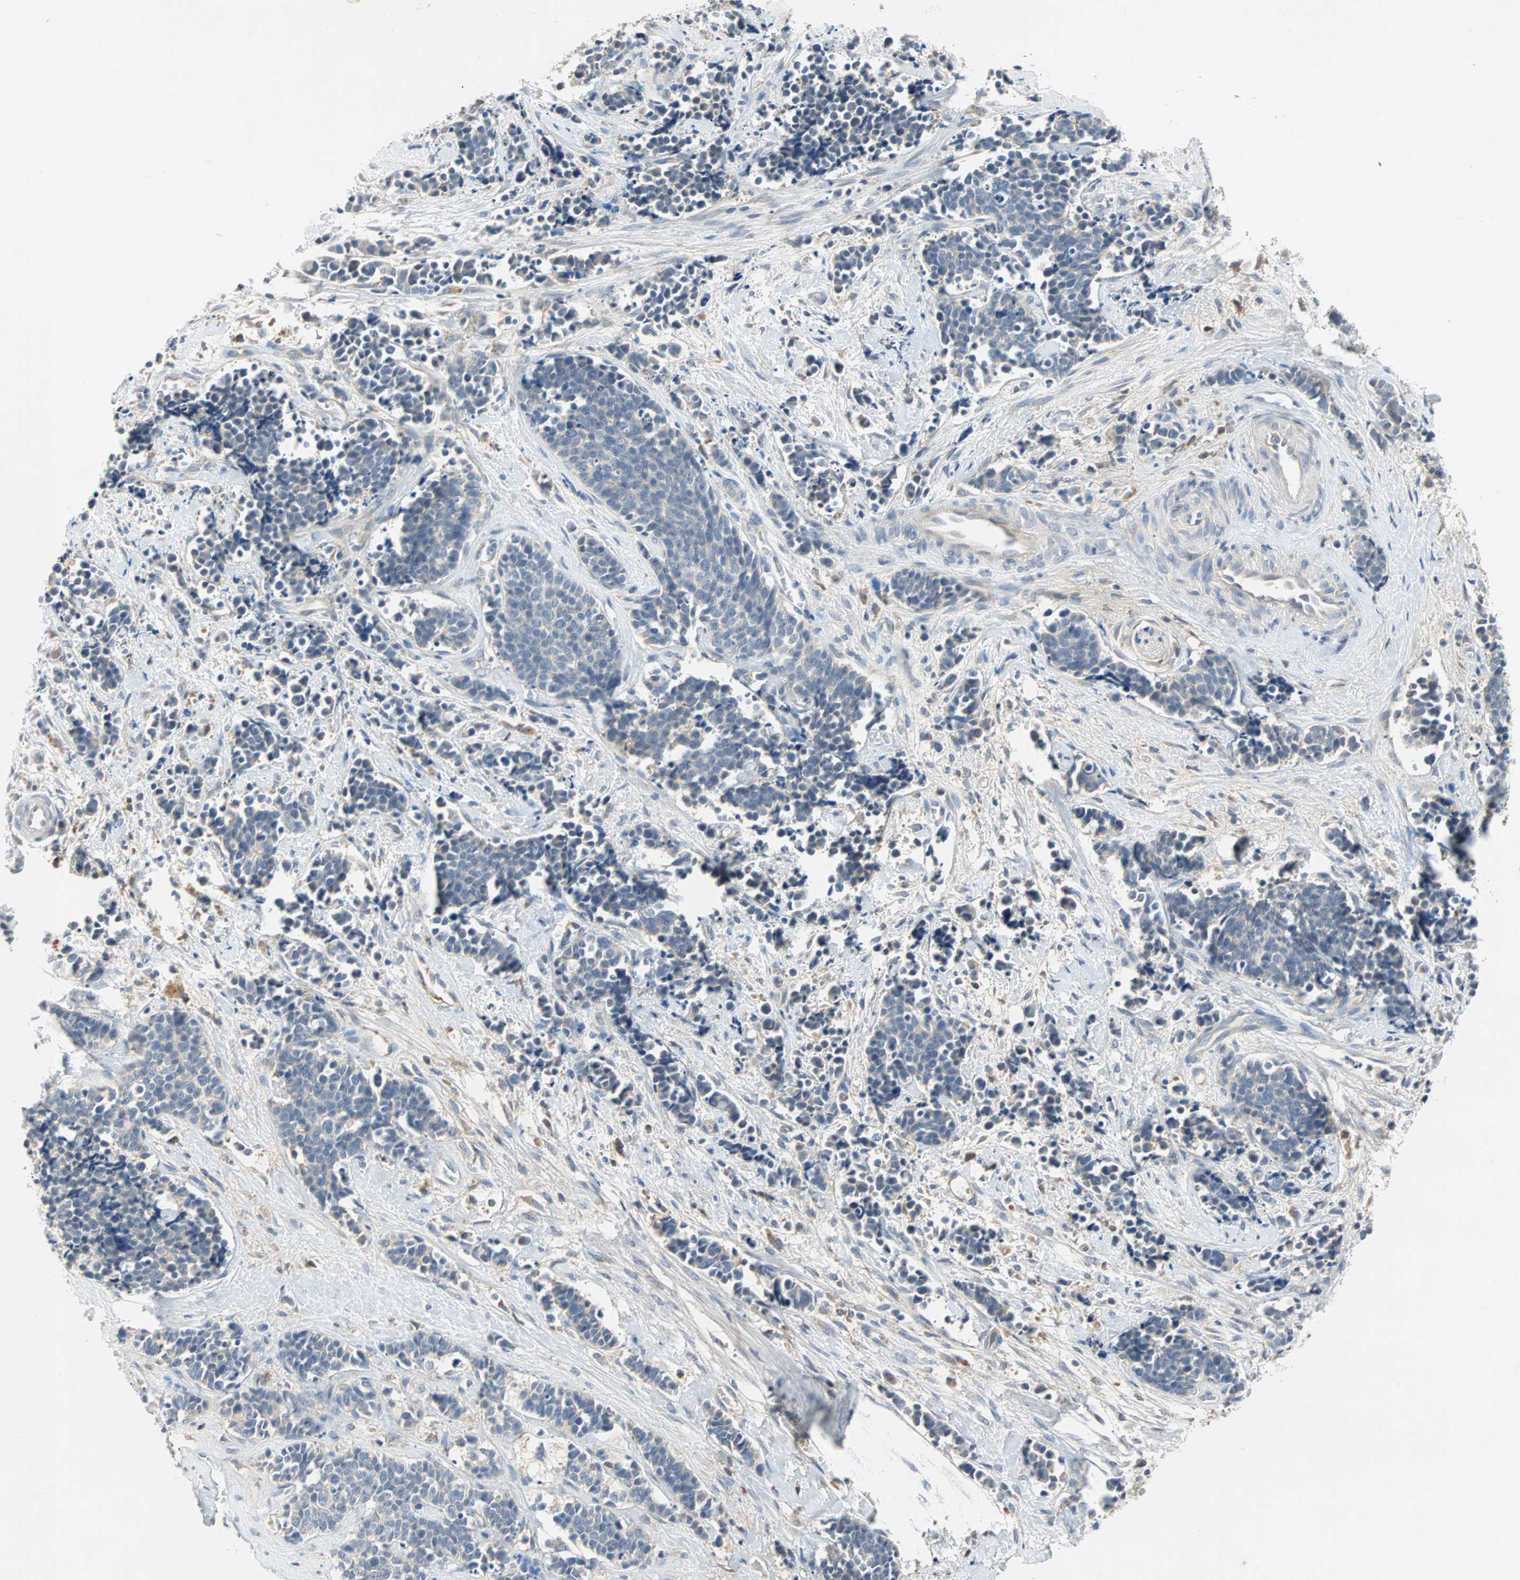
{"staining": {"intensity": "negative", "quantity": "none", "location": "none"}, "tissue": "cervical cancer", "cell_type": "Tumor cells", "image_type": "cancer", "snomed": [{"axis": "morphology", "description": "Squamous cell carcinoma, NOS"}, {"axis": "topography", "description": "Cervix"}], "caption": "Immunohistochemistry histopathology image of neoplastic tissue: human cervical cancer (squamous cell carcinoma) stained with DAB reveals no significant protein positivity in tumor cells.", "gene": "MAP4K1", "patient": {"sex": "female", "age": 35}}